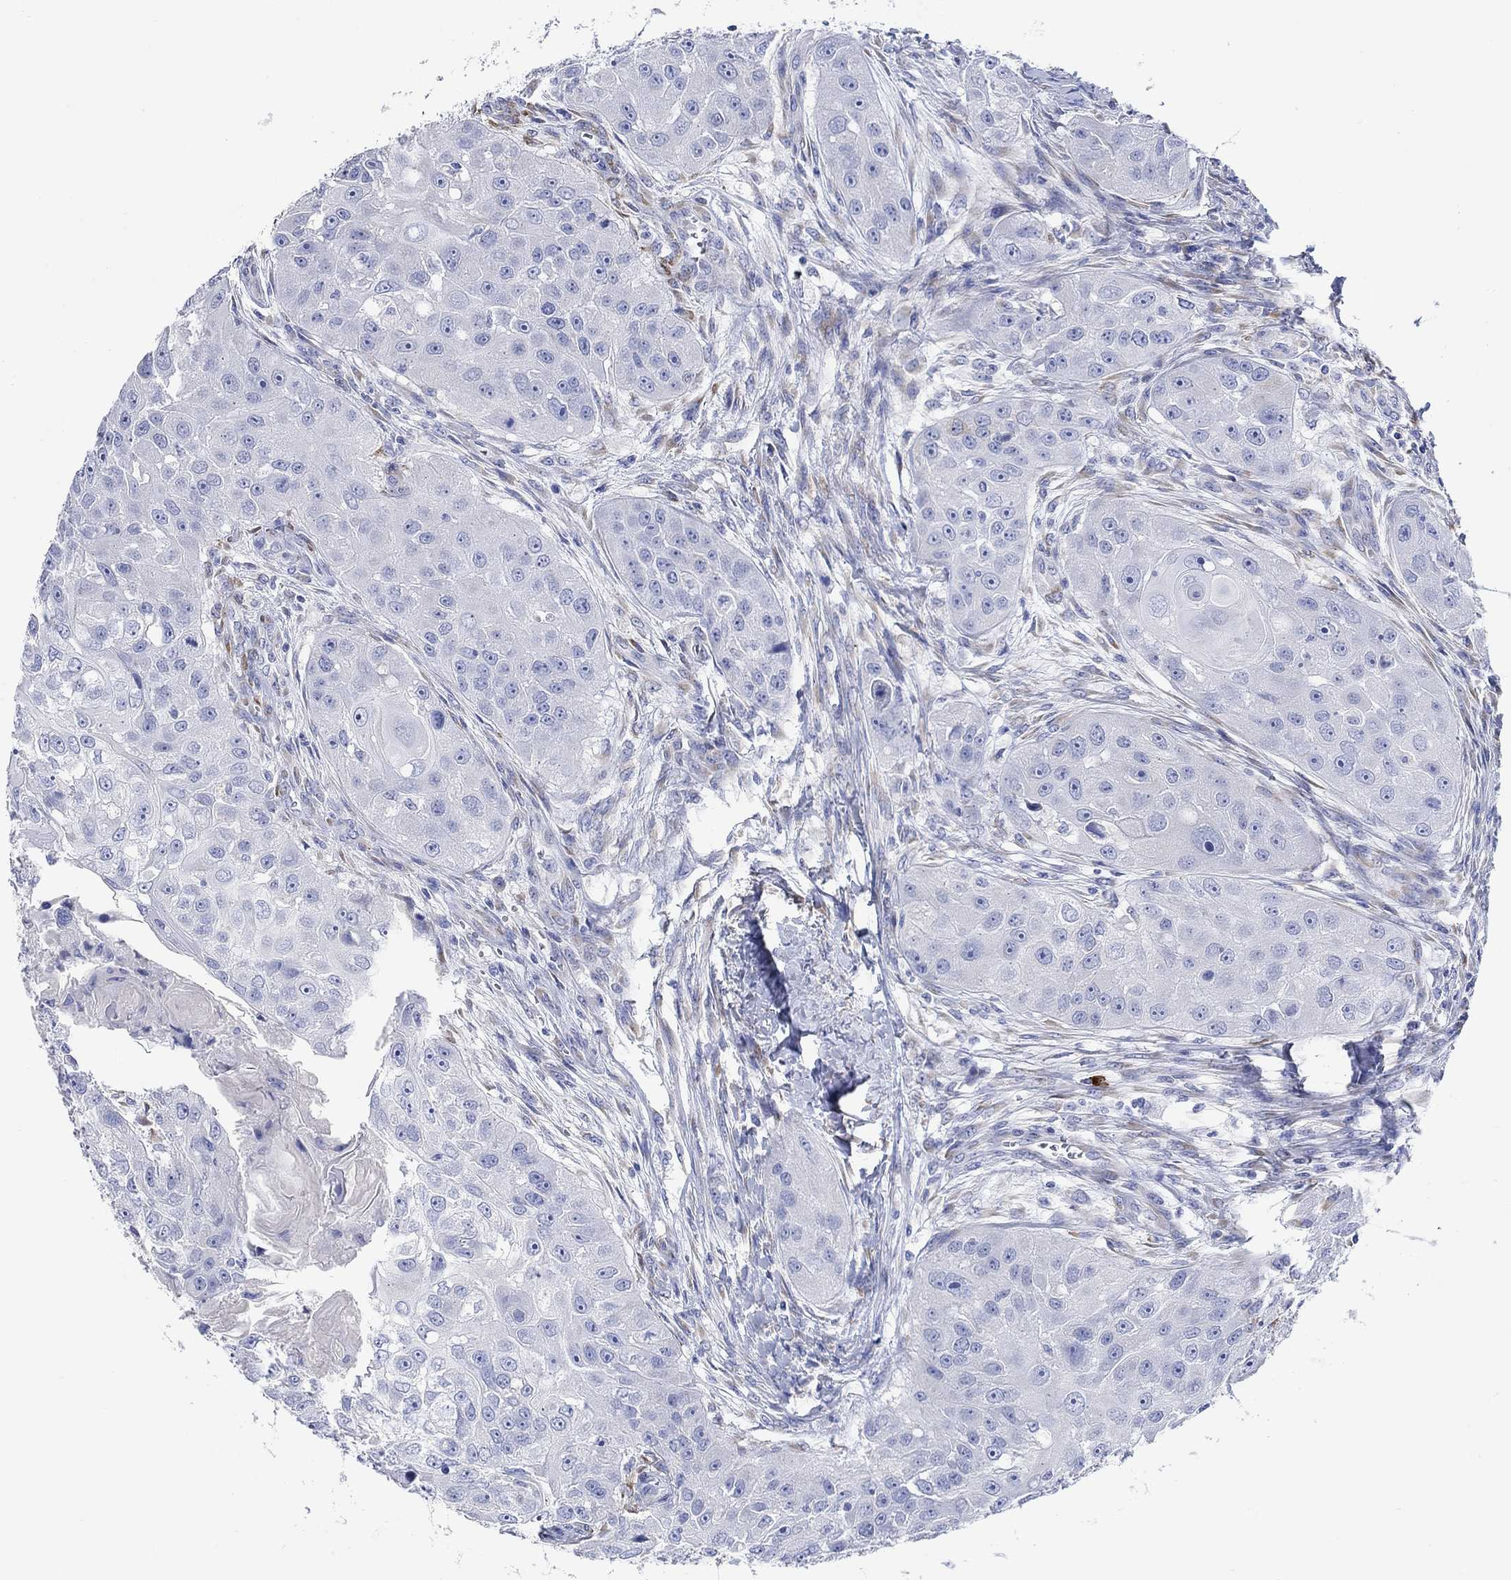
{"staining": {"intensity": "negative", "quantity": "none", "location": "none"}, "tissue": "head and neck cancer", "cell_type": "Tumor cells", "image_type": "cancer", "snomed": [{"axis": "morphology", "description": "Normal tissue, NOS"}, {"axis": "morphology", "description": "Squamous cell carcinoma, NOS"}, {"axis": "topography", "description": "Skeletal muscle"}, {"axis": "topography", "description": "Head-Neck"}], "caption": "IHC of human squamous cell carcinoma (head and neck) exhibits no expression in tumor cells. (DAB IHC with hematoxylin counter stain).", "gene": "P2RY6", "patient": {"sex": "male", "age": 51}}